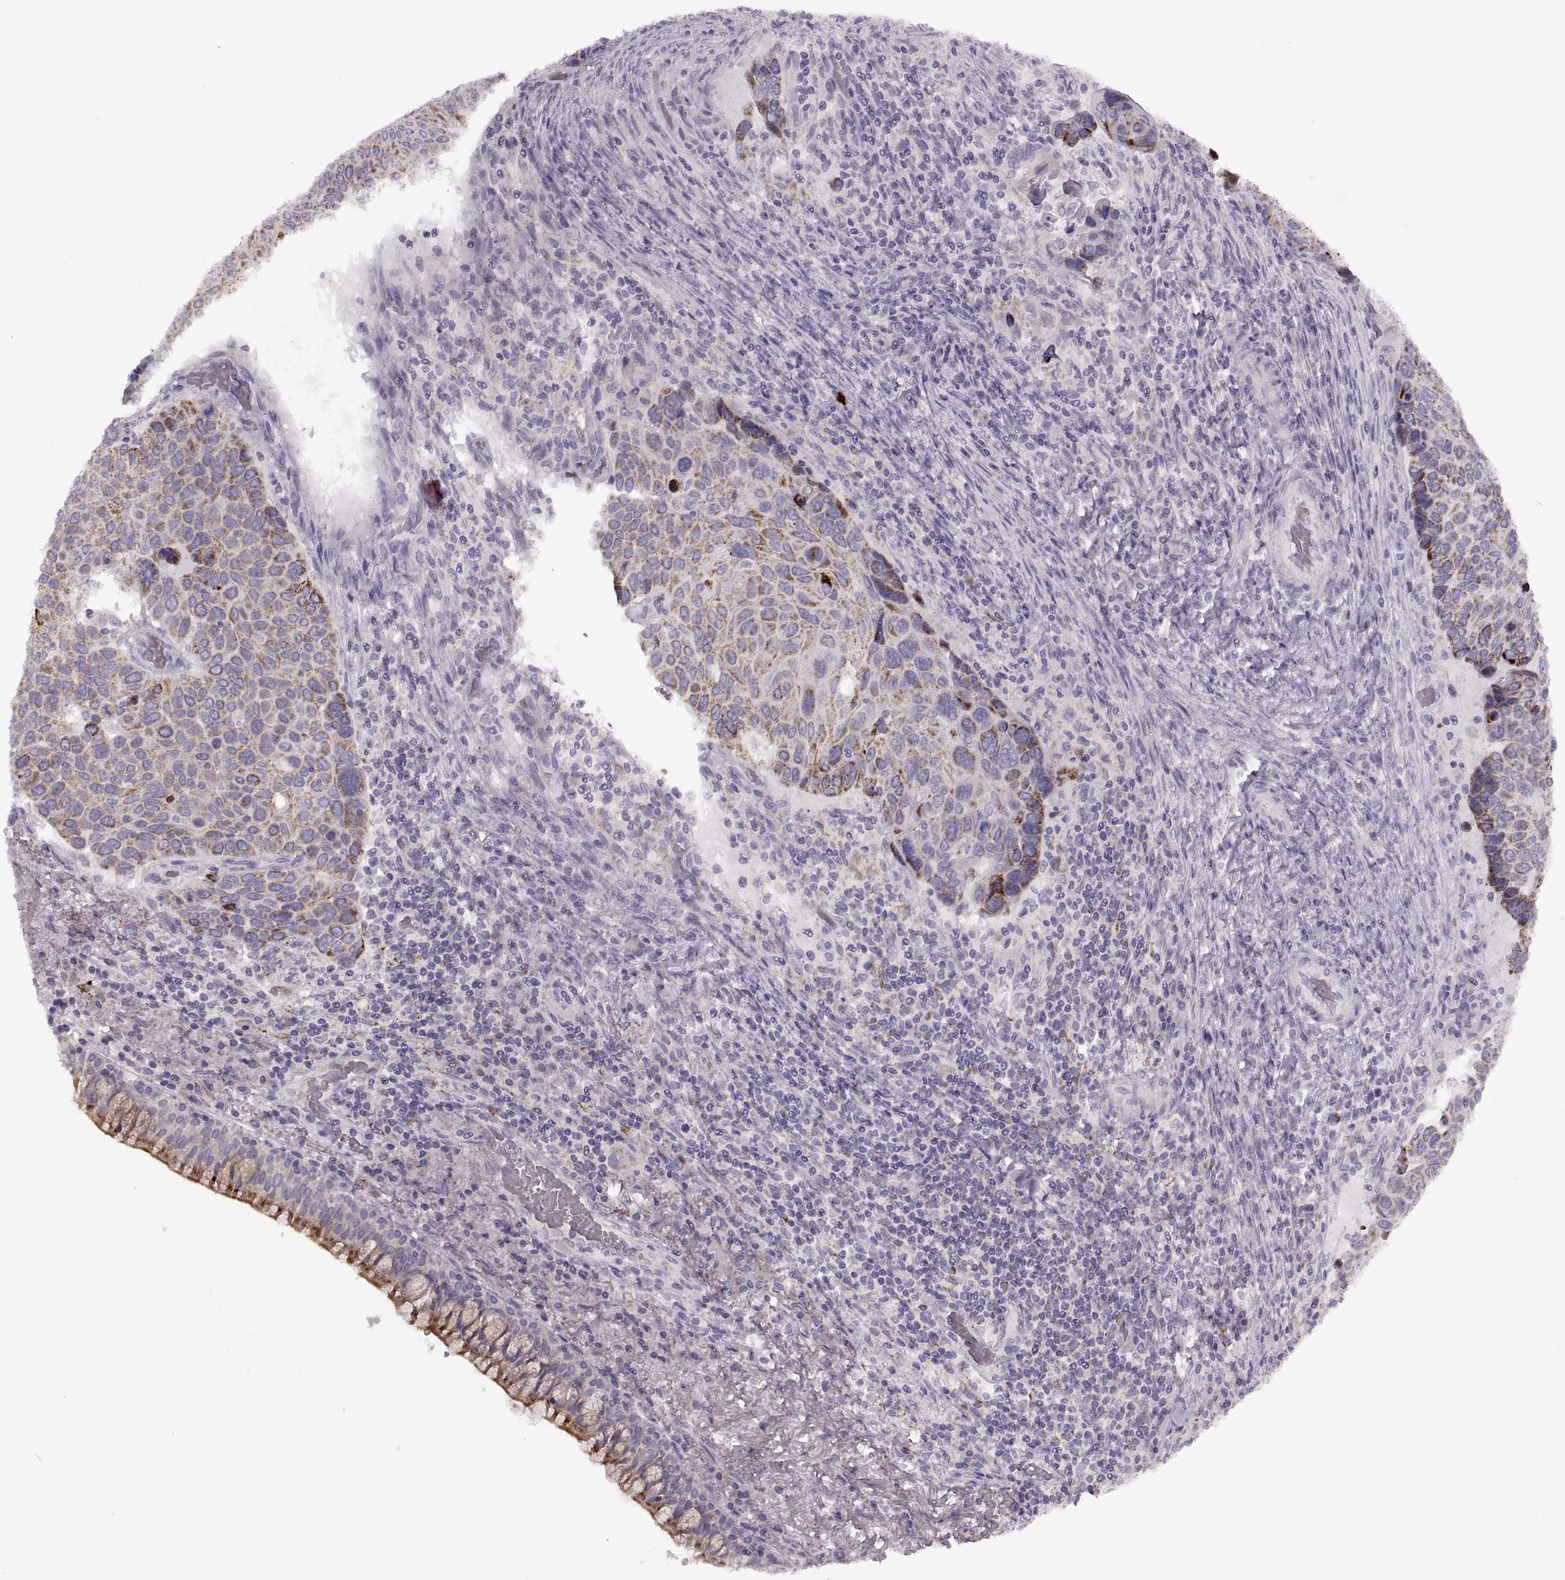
{"staining": {"intensity": "strong", "quantity": "<25%", "location": "cytoplasmic/membranous"}, "tissue": "lung cancer", "cell_type": "Tumor cells", "image_type": "cancer", "snomed": [{"axis": "morphology", "description": "Squamous cell carcinoma, NOS"}, {"axis": "topography", "description": "Lung"}], "caption": "Immunohistochemical staining of squamous cell carcinoma (lung) demonstrates medium levels of strong cytoplasmic/membranous protein staining in approximately <25% of tumor cells.", "gene": "PIERCE1", "patient": {"sex": "male", "age": 68}}